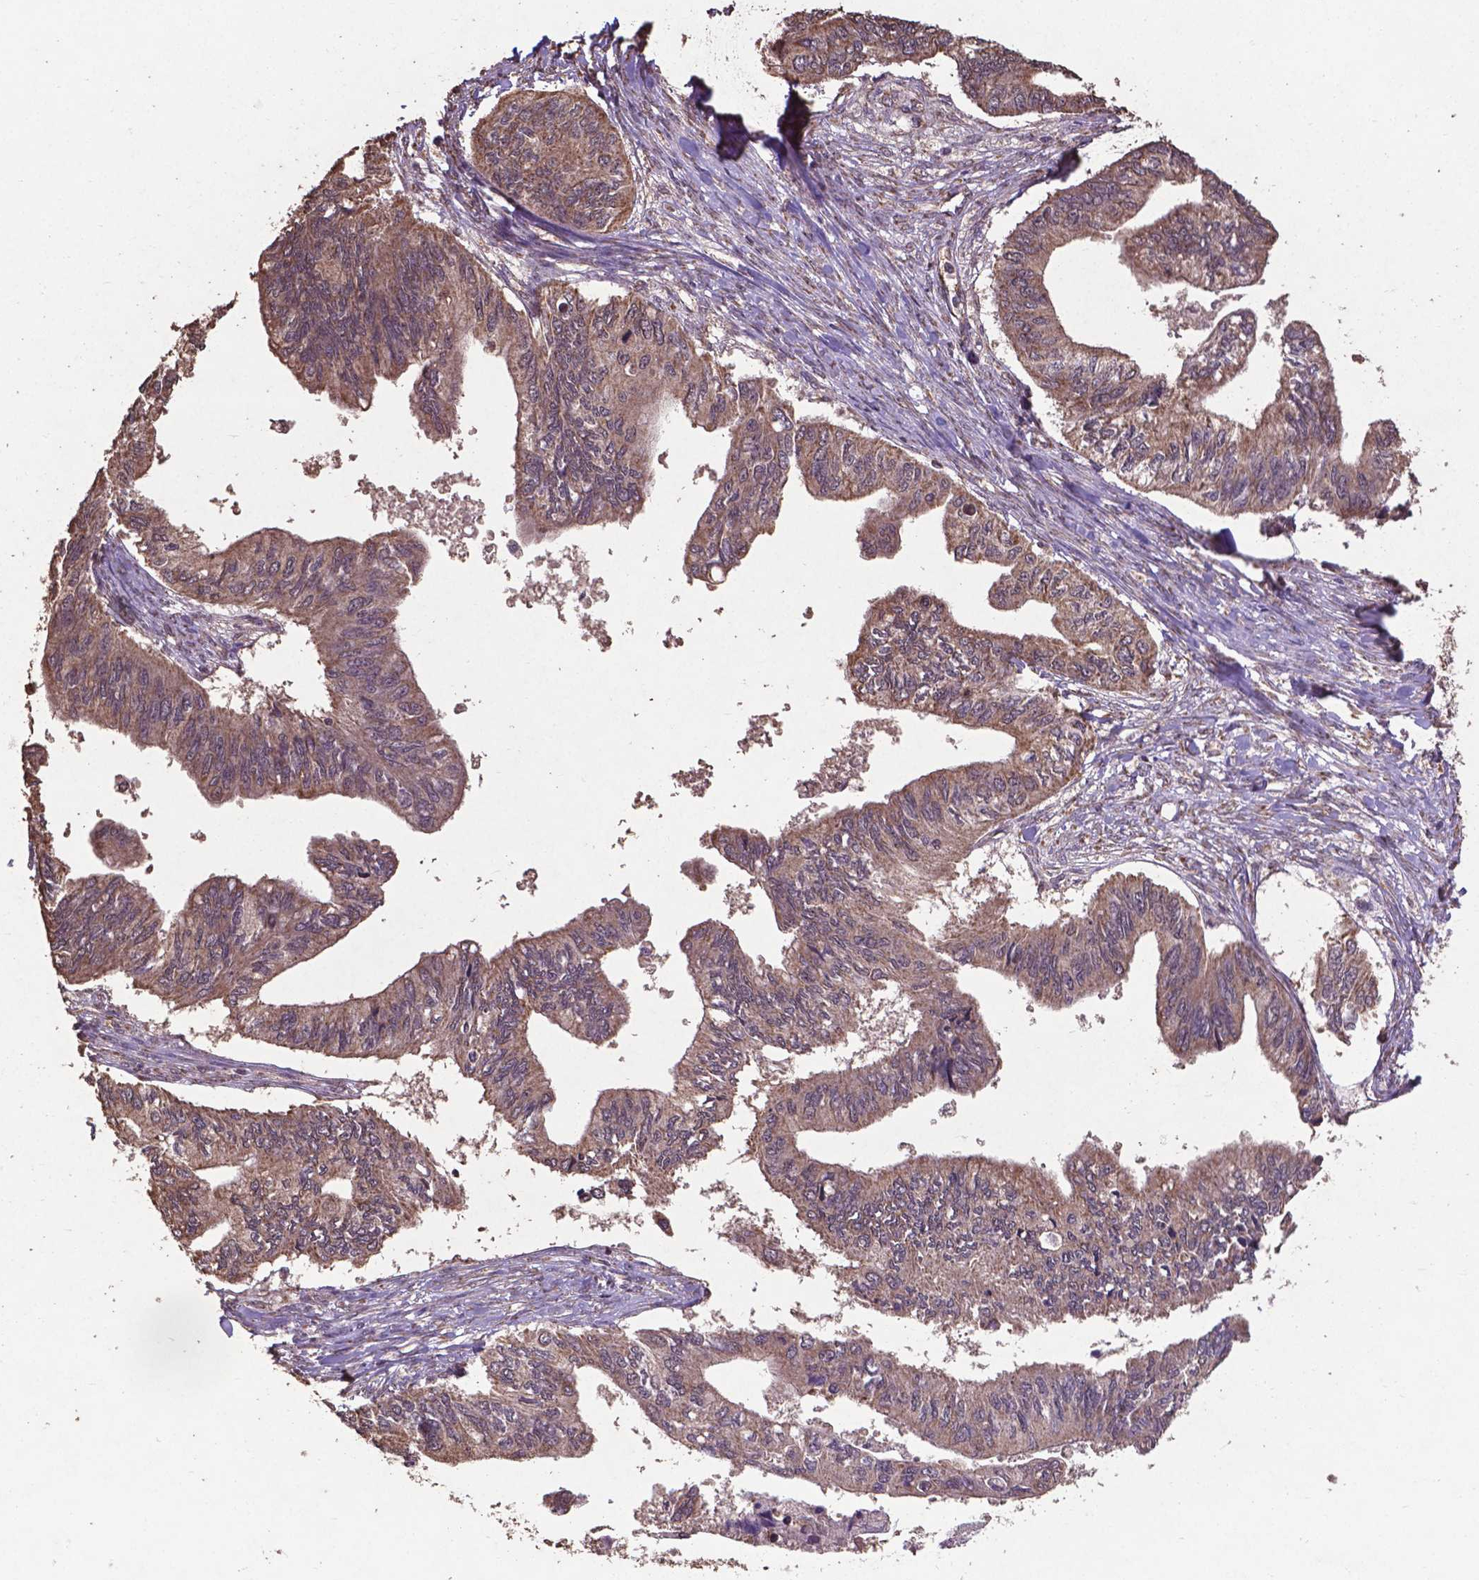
{"staining": {"intensity": "moderate", "quantity": ">75%", "location": "cytoplasmic/membranous,nuclear"}, "tissue": "ovarian cancer", "cell_type": "Tumor cells", "image_type": "cancer", "snomed": [{"axis": "morphology", "description": "Cystadenocarcinoma, mucinous, NOS"}, {"axis": "topography", "description": "Ovary"}], "caption": "DAB immunohistochemical staining of human ovarian cancer (mucinous cystadenocarcinoma) shows moderate cytoplasmic/membranous and nuclear protein positivity in about >75% of tumor cells.", "gene": "DCAF1", "patient": {"sex": "female", "age": 76}}